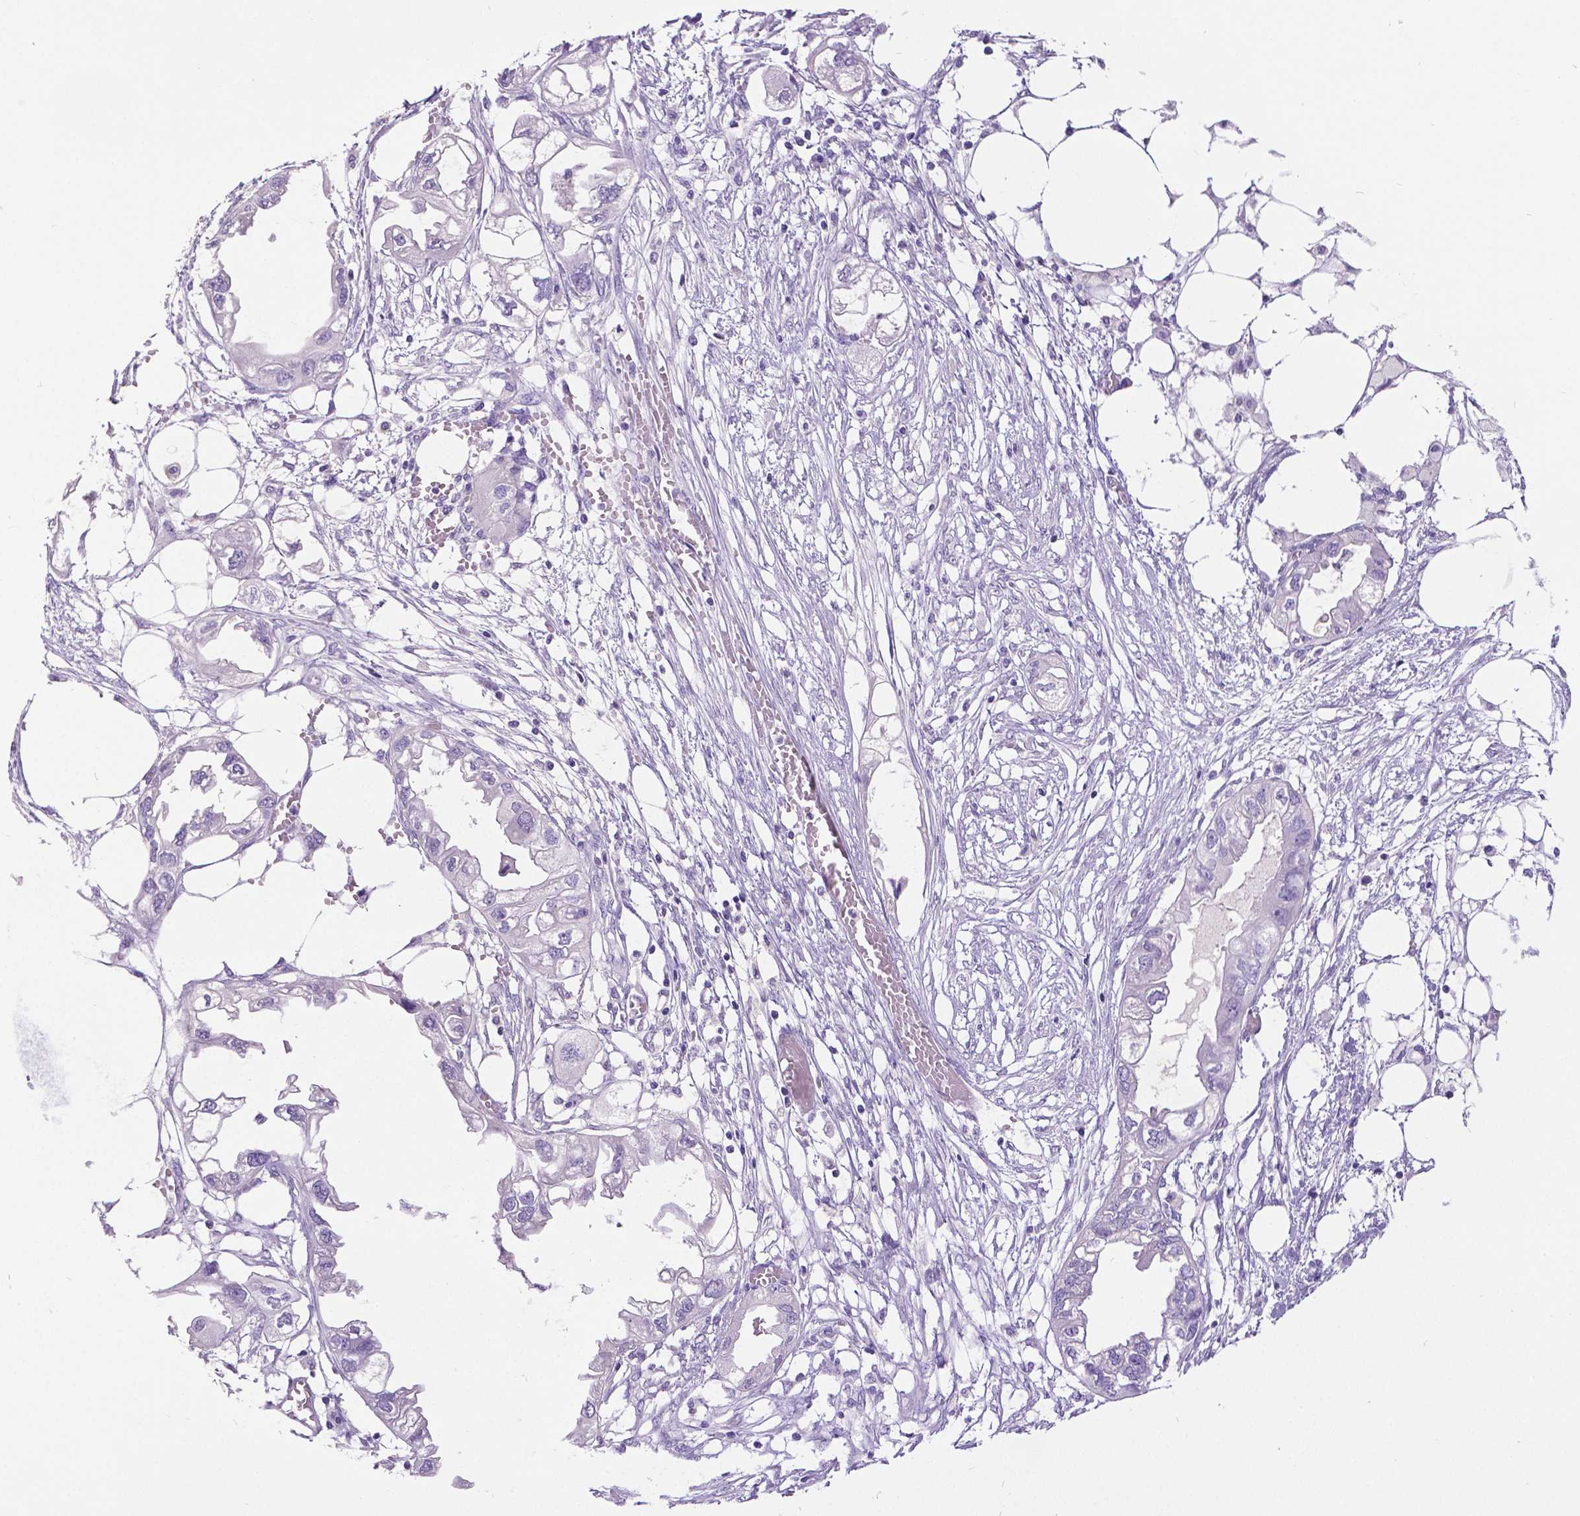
{"staining": {"intensity": "negative", "quantity": "none", "location": "none"}, "tissue": "endometrial cancer", "cell_type": "Tumor cells", "image_type": "cancer", "snomed": [{"axis": "morphology", "description": "Adenocarcinoma, NOS"}, {"axis": "morphology", "description": "Adenocarcinoma, metastatic, NOS"}, {"axis": "topography", "description": "Adipose tissue"}, {"axis": "topography", "description": "Endometrium"}], "caption": "High magnification brightfield microscopy of endometrial cancer (metastatic adenocarcinoma) stained with DAB (3,3'-diaminobenzidine) (brown) and counterstained with hematoxylin (blue): tumor cells show no significant staining.", "gene": "SATB2", "patient": {"sex": "female", "age": 67}}